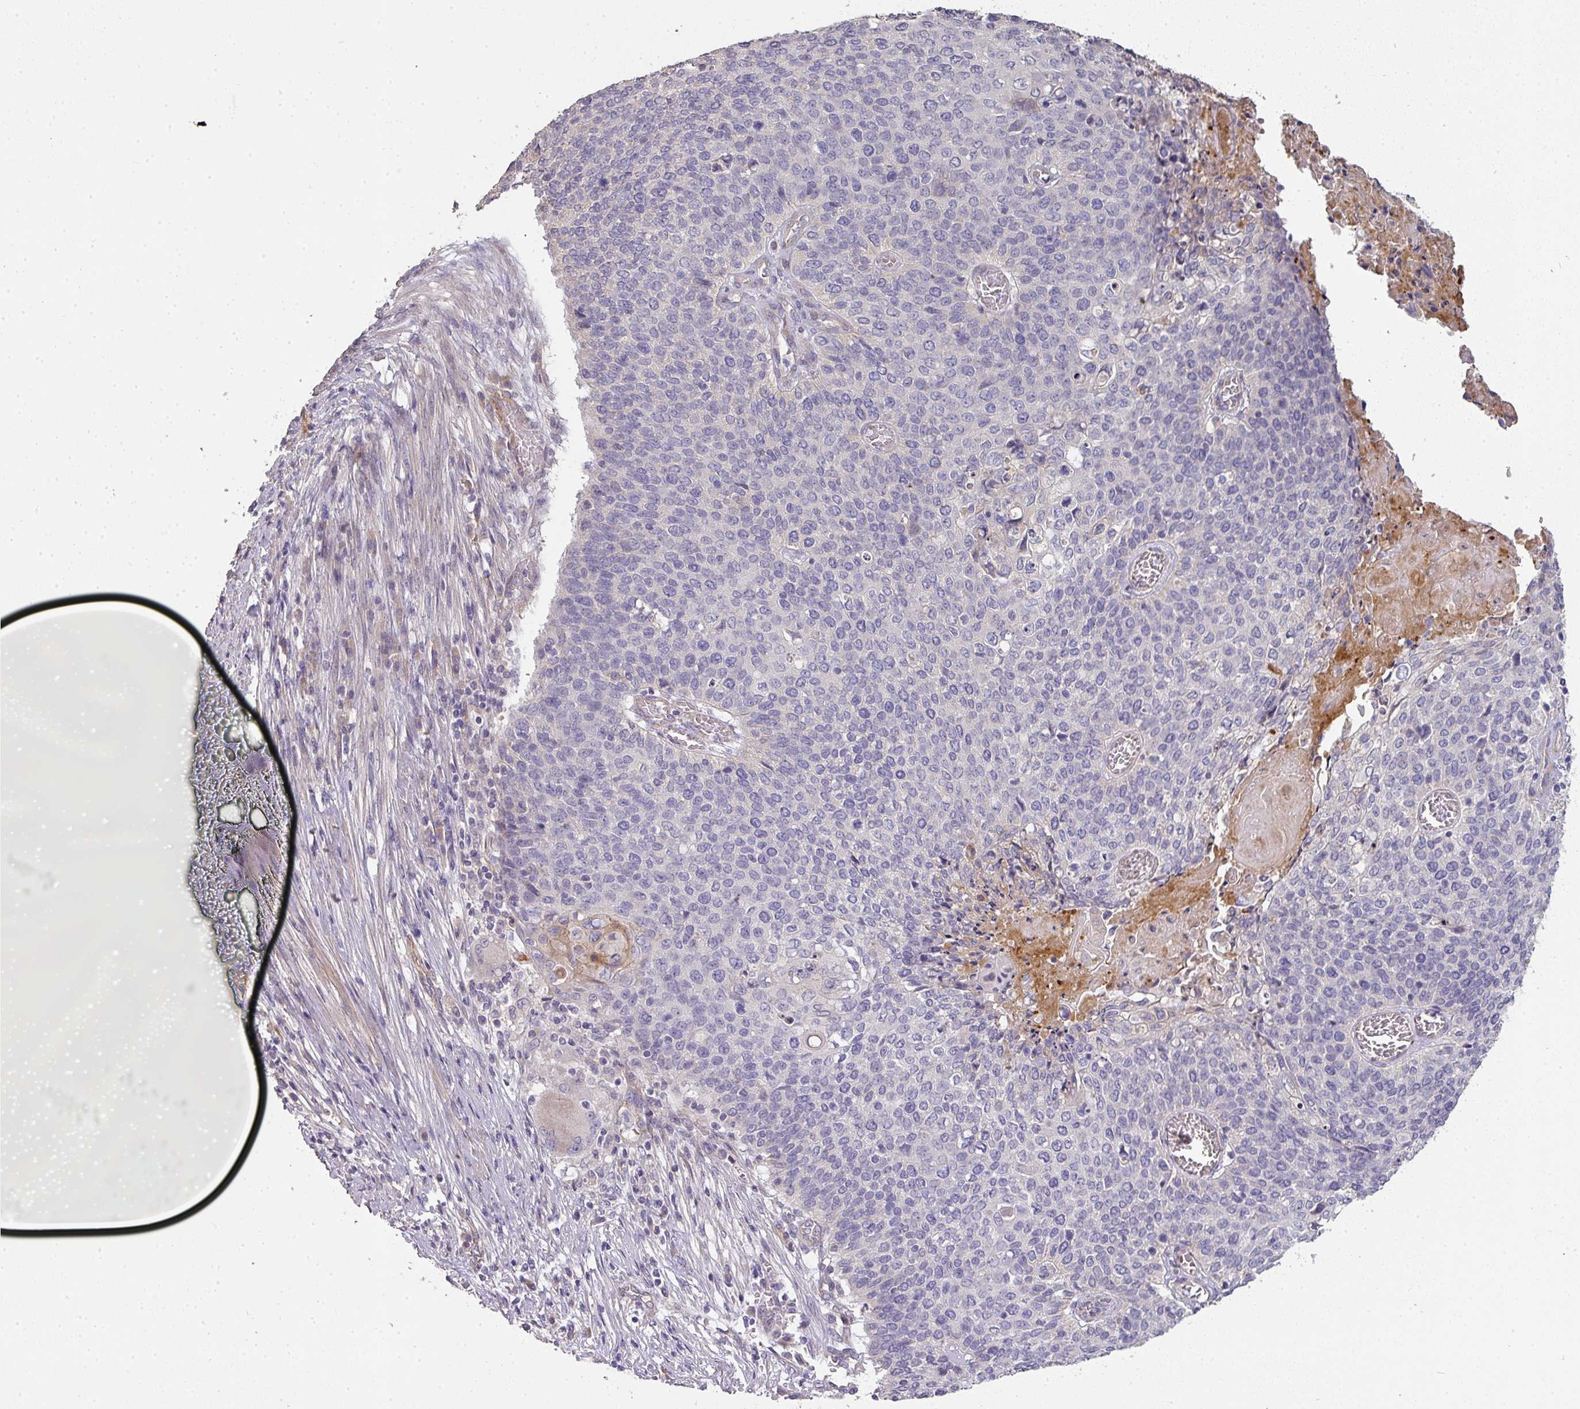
{"staining": {"intensity": "negative", "quantity": "none", "location": "none"}, "tissue": "cervical cancer", "cell_type": "Tumor cells", "image_type": "cancer", "snomed": [{"axis": "morphology", "description": "Squamous cell carcinoma, NOS"}, {"axis": "topography", "description": "Cervix"}], "caption": "Immunohistochemical staining of cervical cancer shows no significant staining in tumor cells.", "gene": "PCDH1", "patient": {"sex": "female", "age": 39}}